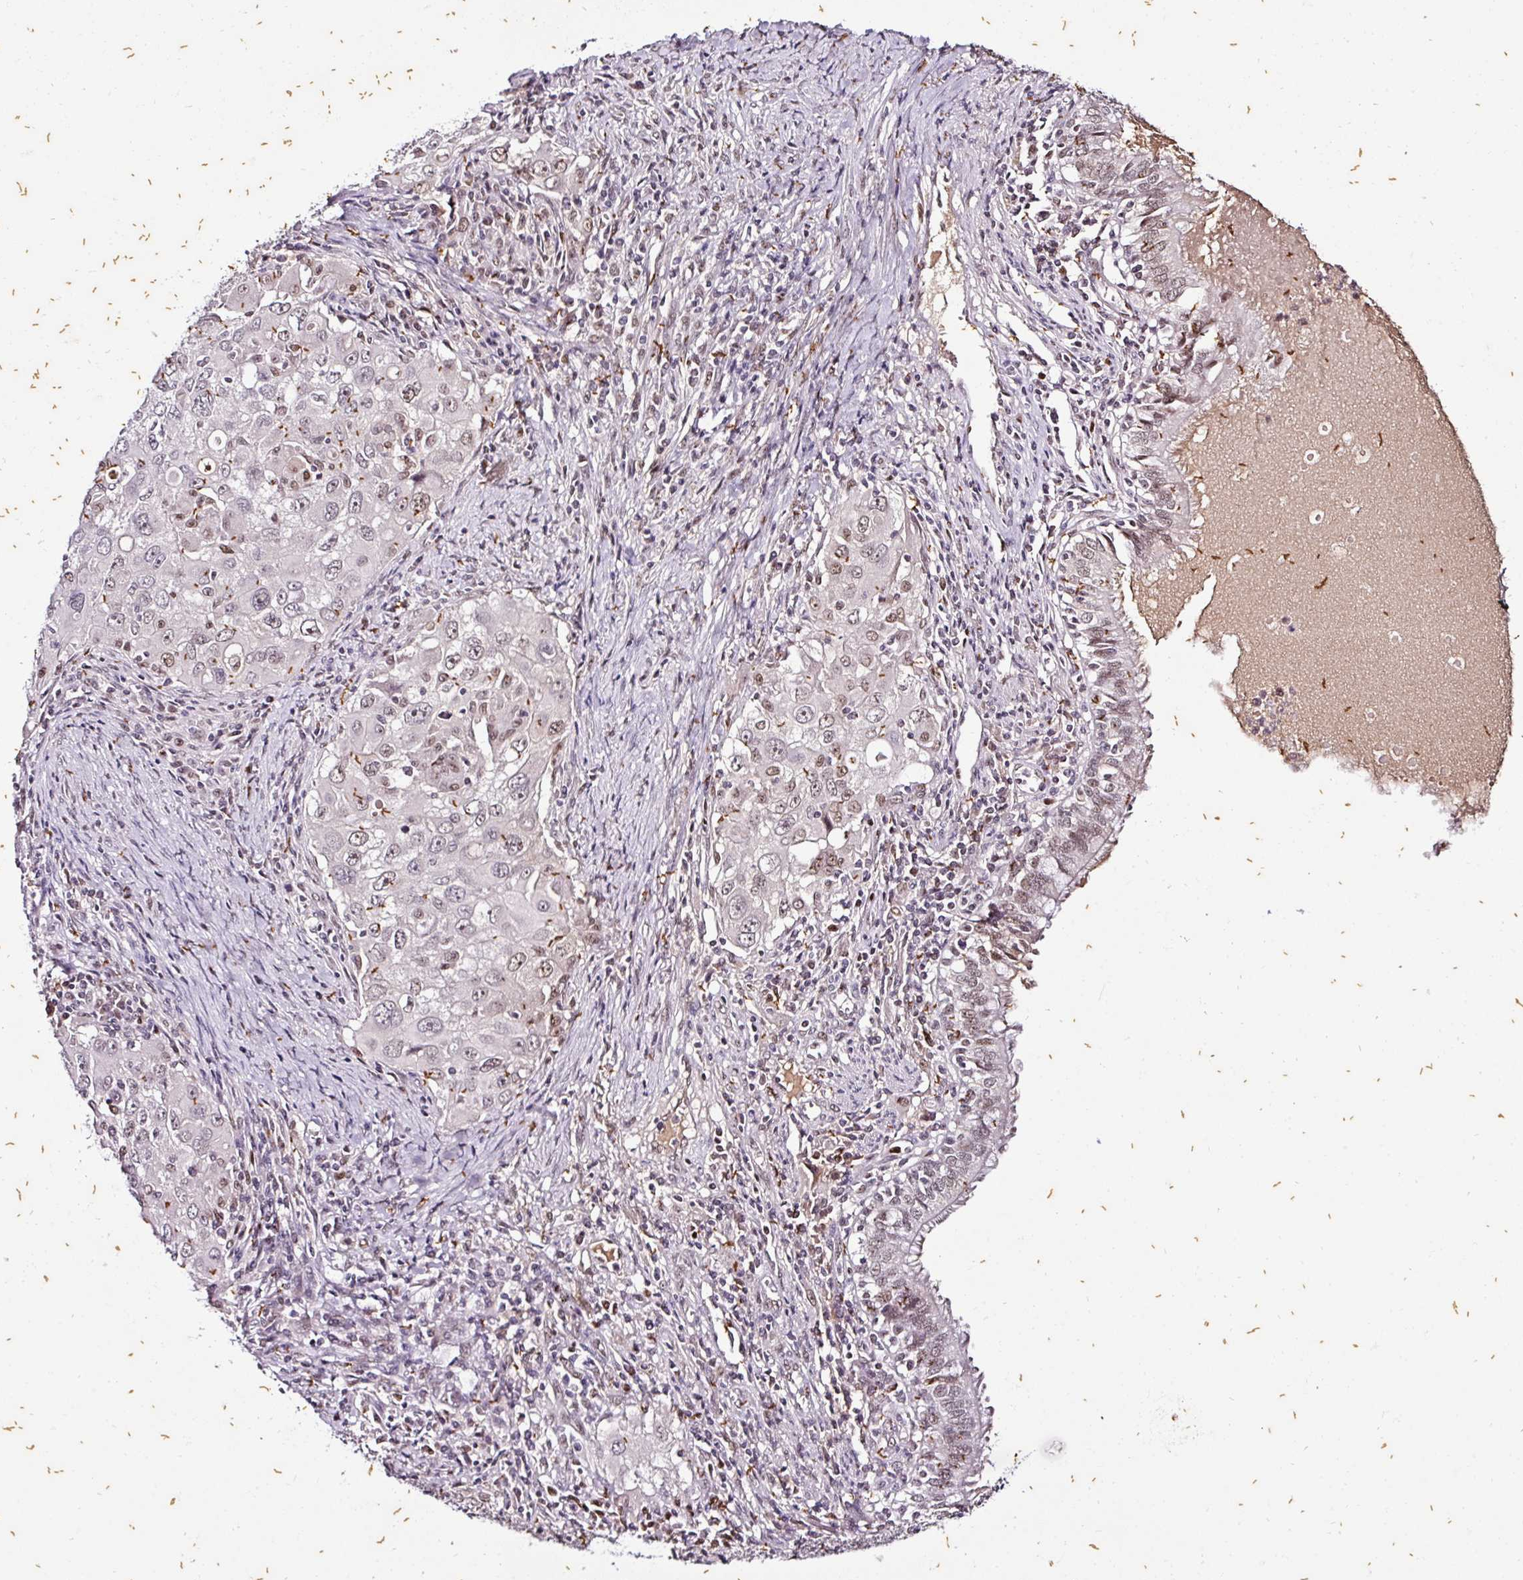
{"staining": {"intensity": "moderate", "quantity": "<25%", "location": "nuclear"}, "tissue": "lung cancer", "cell_type": "Tumor cells", "image_type": "cancer", "snomed": [{"axis": "morphology", "description": "Adenocarcinoma, NOS"}, {"axis": "morphology", "description": "Adenocarcinoma, metastatic, NOS"}, {"axis": "topography", "description": "Lymph node"}, {"axis": "topography", "description": "Lung"}], "caption": "Human lung cancer stained for a protein (brown) shows moderate nuclear positive expression in approximately <25% of tumor cells.", "gene": "KLF16", "patient": {"sex": "female", "age": 42}}